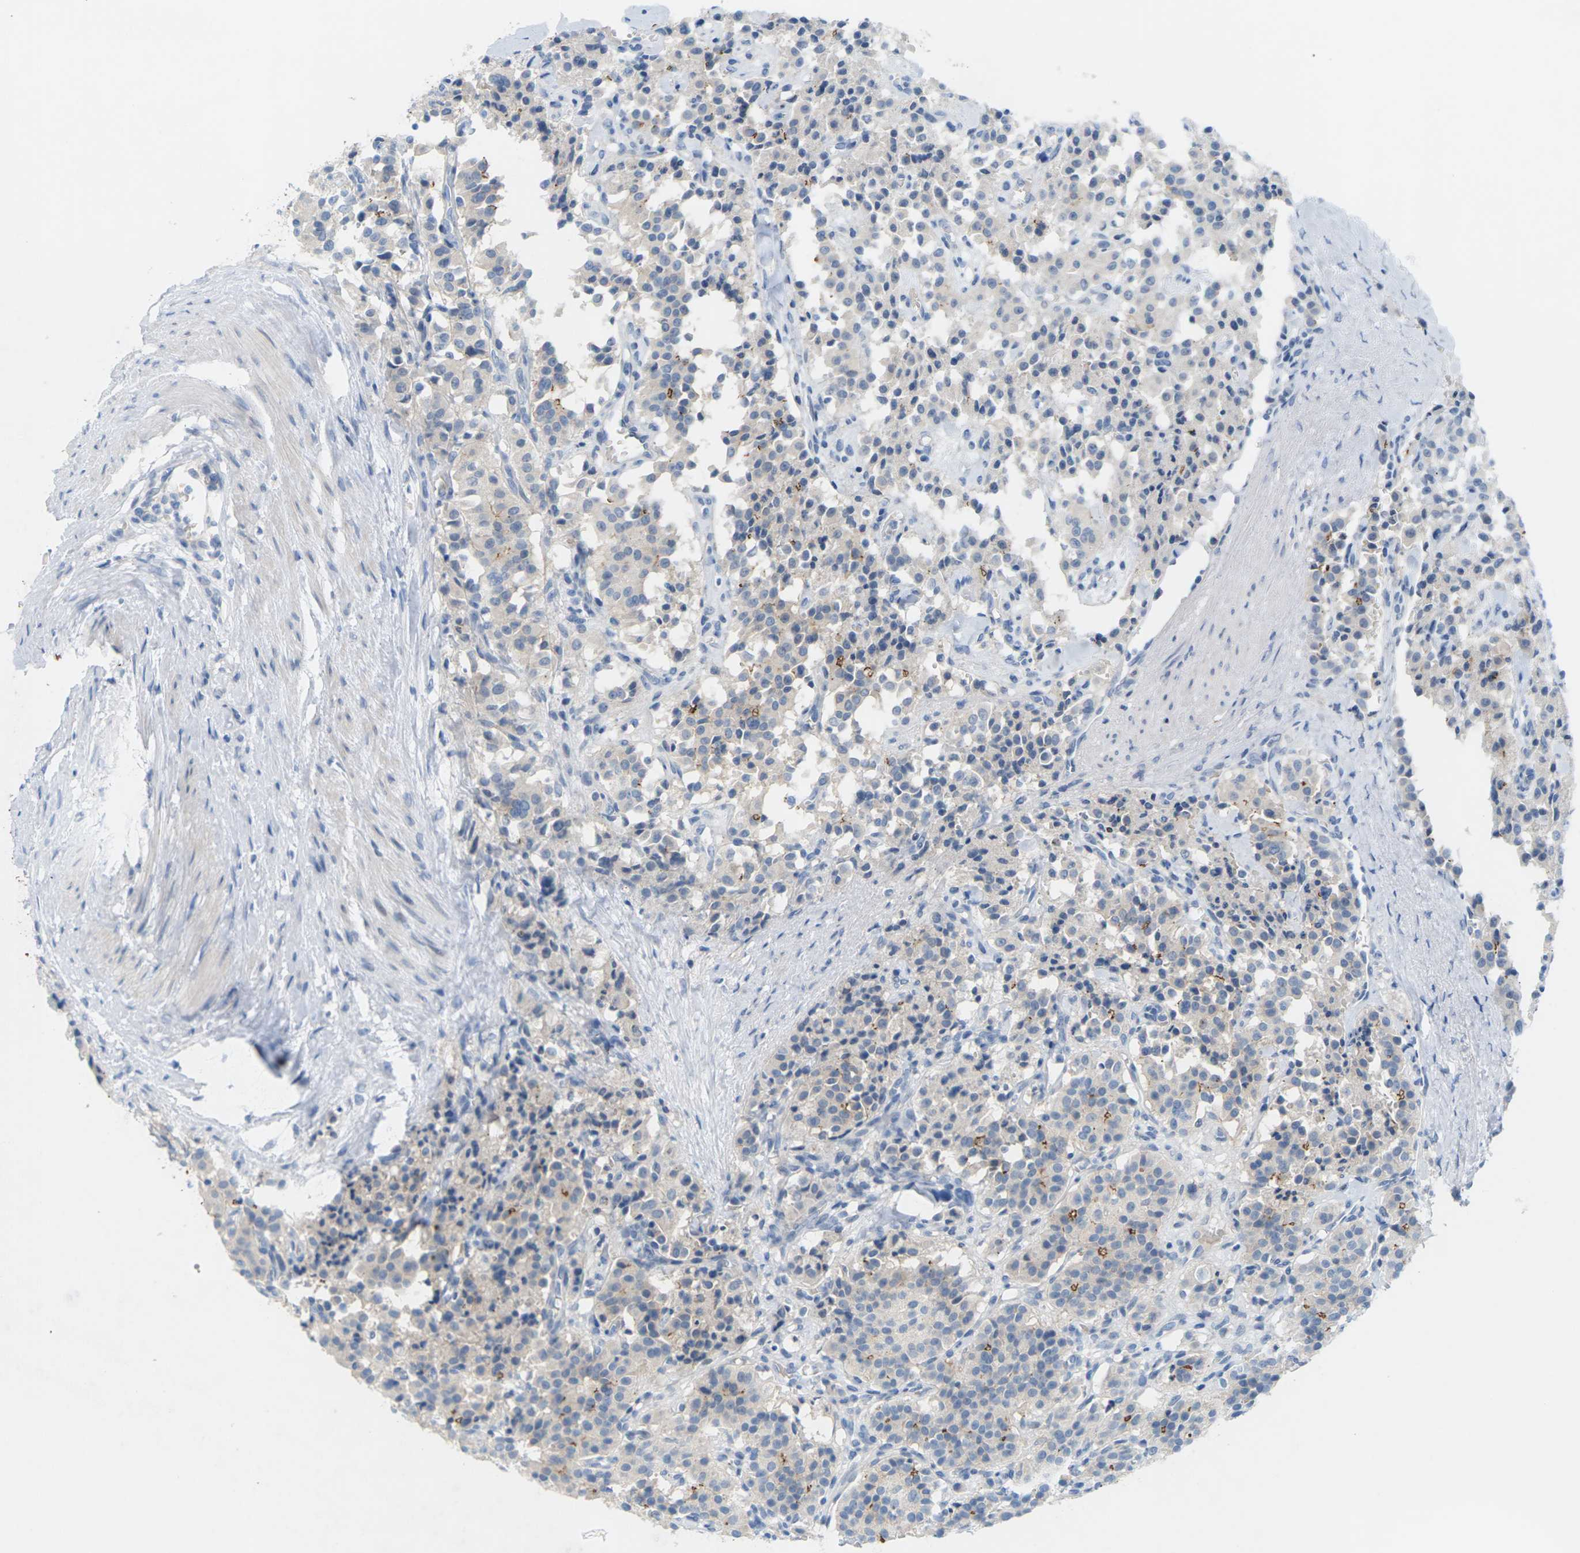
{"staining": {"intensity": "weak", "quantity": "<25%", "location": "cytoplasmic/membranous"}, "tissue": "carcinoid", "cell_type": "Tumor cells", "image_type": "cancer", "snomed": [{"axis": "morphology", "description": "Carcinoid, malignant, NOS"}, {"axis": "topography", "description": "Lung"}], "caption": "There is no significant positivity in tumor cells of carcinoid.", "gene": "CLDN3", "patient": {"sex": "male", "age": 30}}